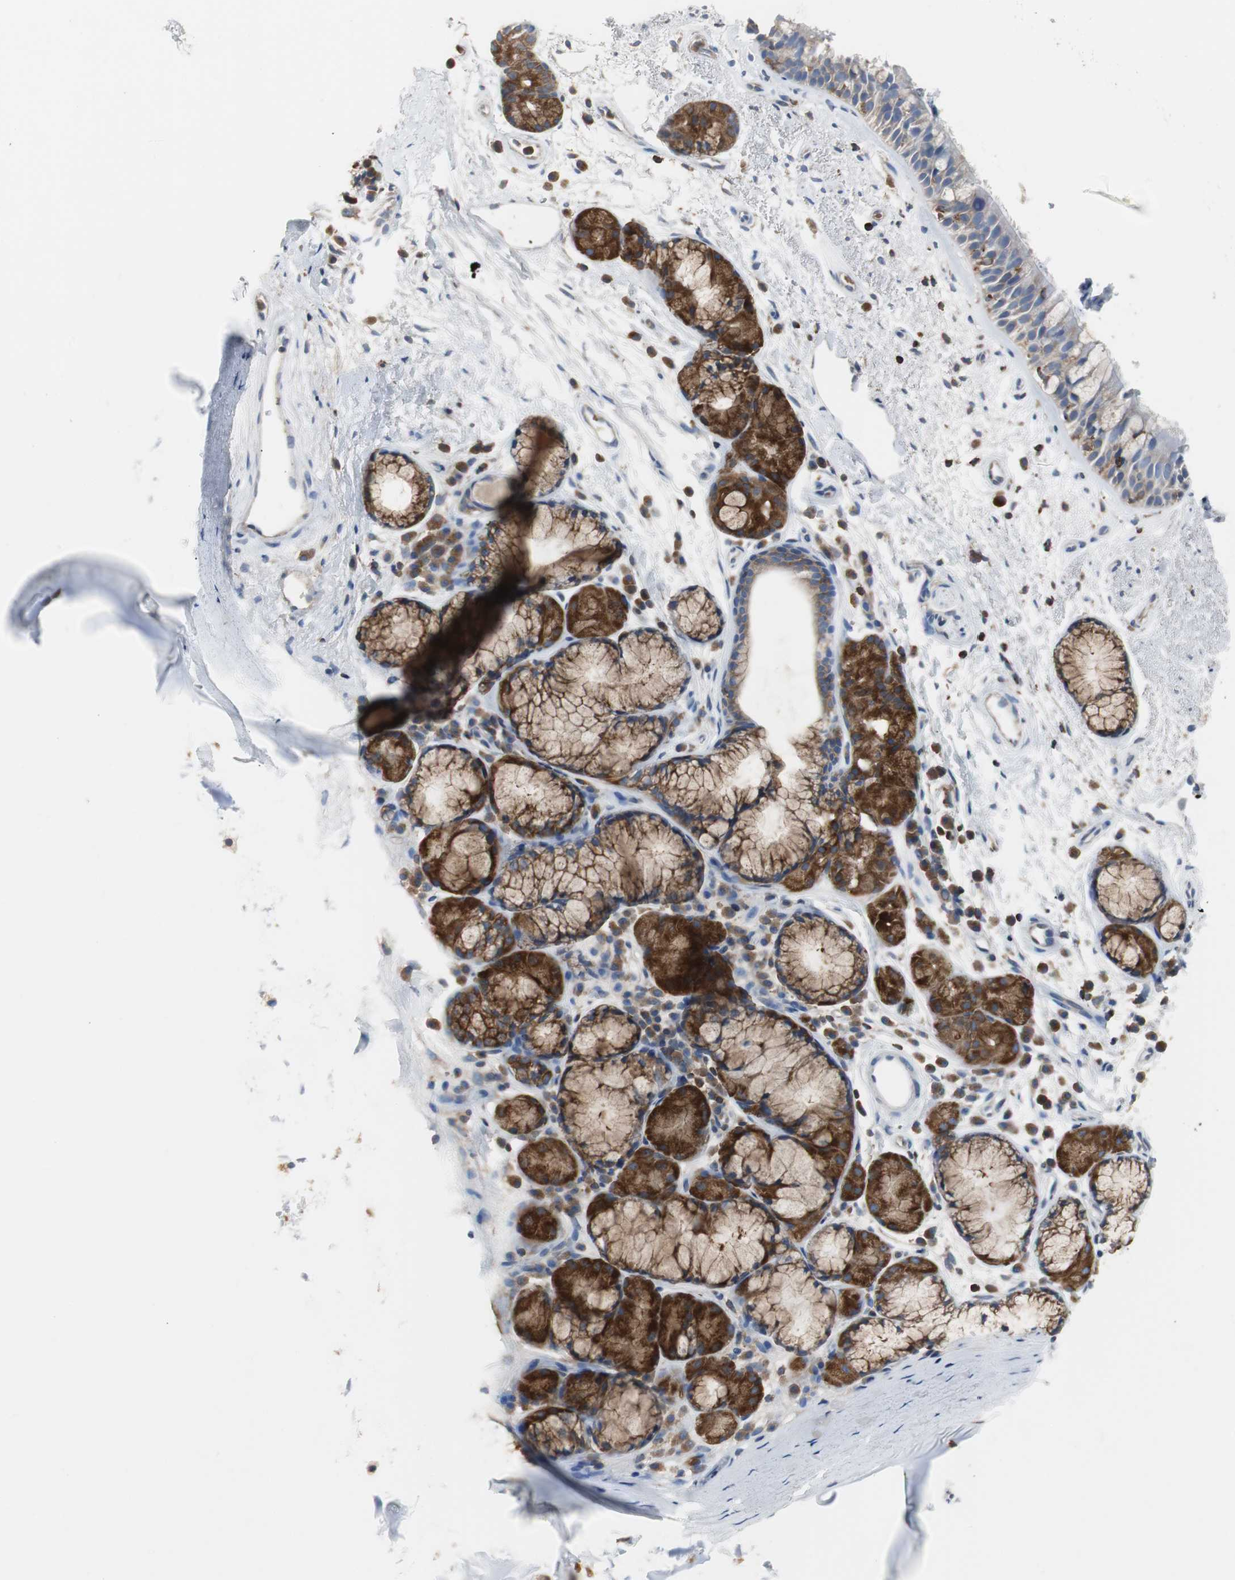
{"staining": {"intensity": "negative", "quantity": "none", "location": "none"}, "tissue": "bronchus", "cell_type": "Respiratory epithelial cells", "image_type": "normal", "snomed": [{"axis": "morphology", "description": "Normal tissue, NOS"}, {"axis": "topography", "description": "Bronchus"}], "caption": "Immunohistochemistry (IHC) of benign bronchus exhibits no staining in respiratory epithelial cells.", "gene": "TSC22D4", "patient": {"sex": "female", "age": 54}}